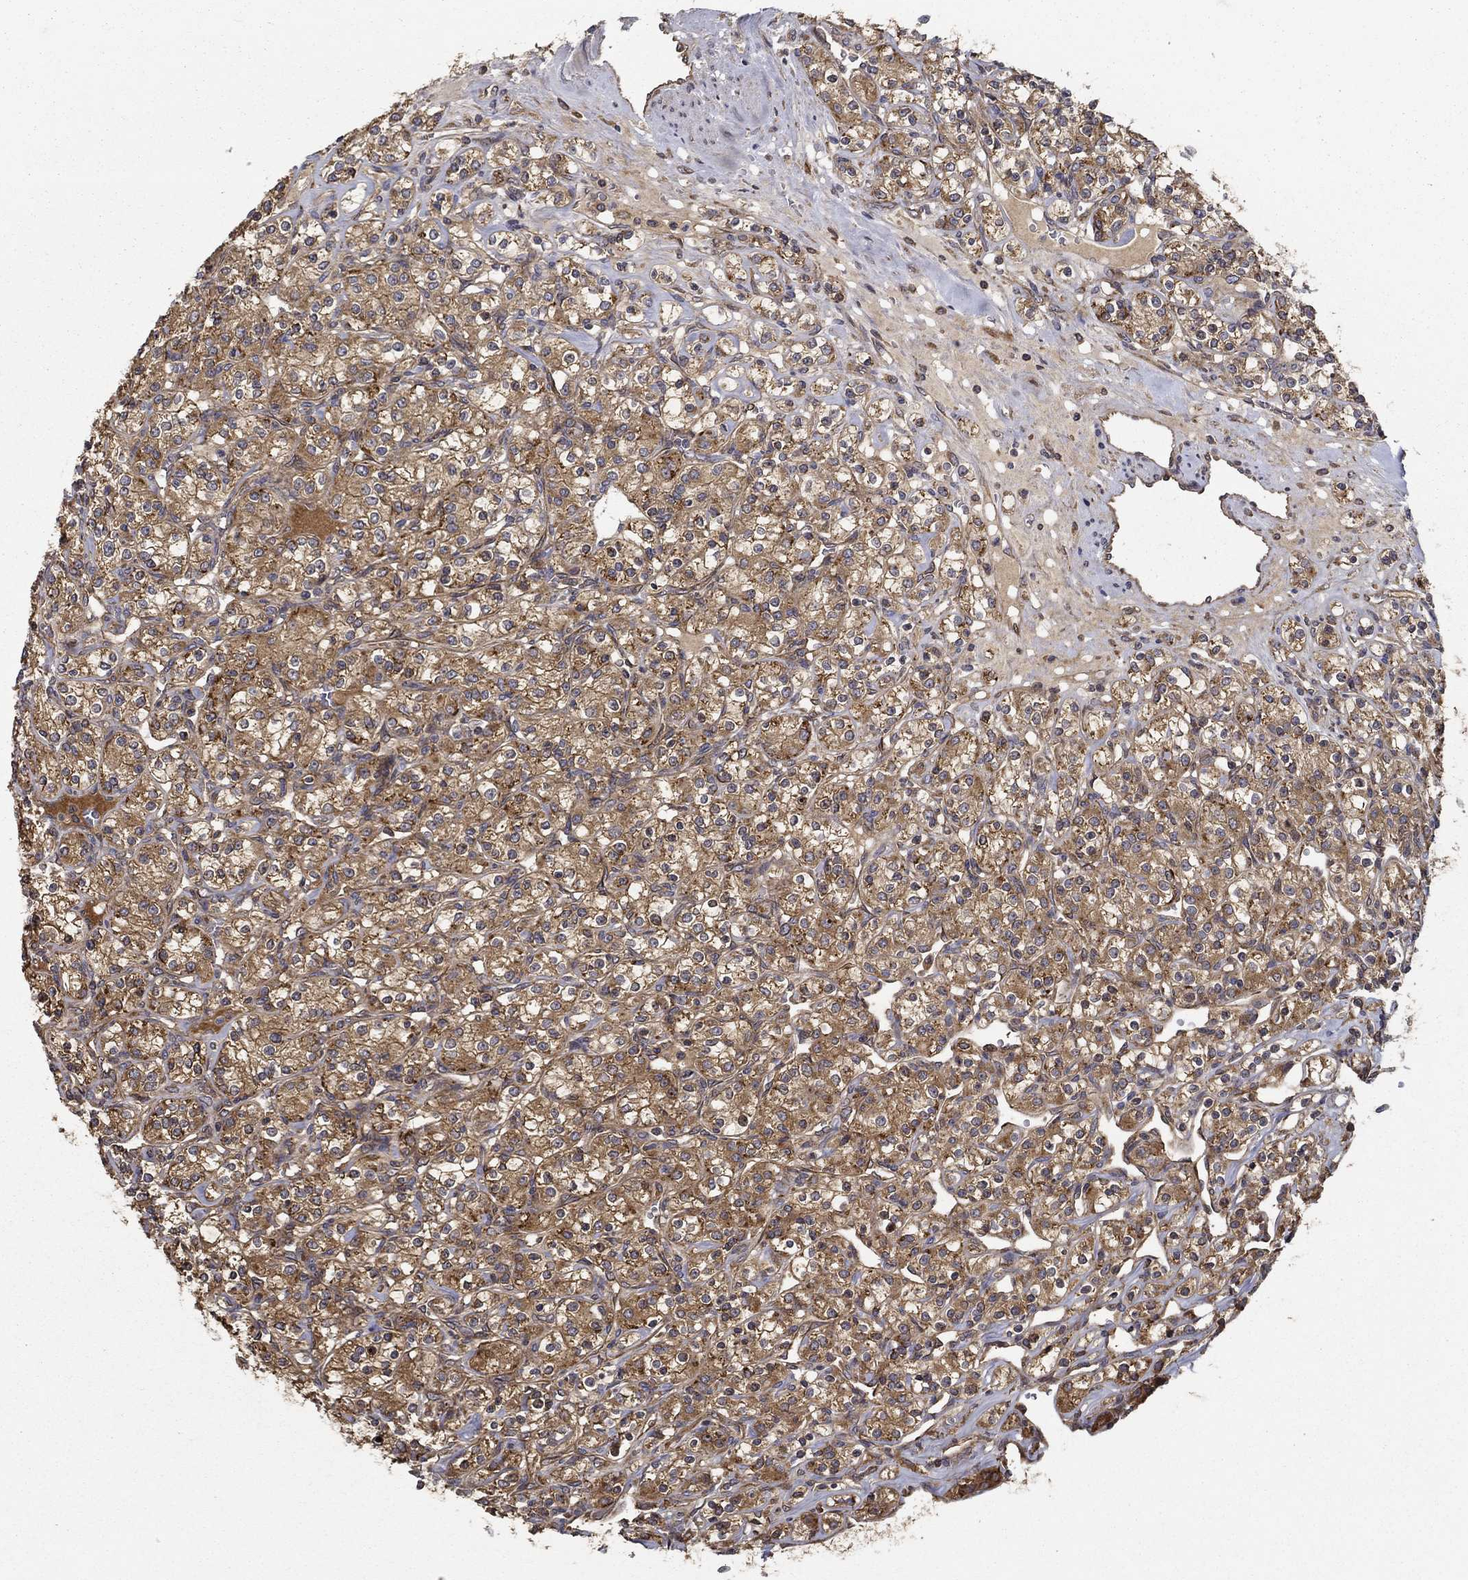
{"staining": {"intensity": "moderate", "quantity": "25%-75%", "location": "cytoplasmic/membranous"}, "tissue": "renal cancer", "cell_type": "Tumor cells", "image_type": "cancer", "snomed": [{"axis": "morphology", "description": "Adenocarcinoma, NOS"}, {"axis": "topography", "description": "Kidney"}], "caption": "Protein expression analysis of human renal cancer reveals moderate cytoplasmic/membranous staining in about 25%-75% of tumor cells.", "gene": "BABAM2", "patient": {"sex": "male", "age": 77}}